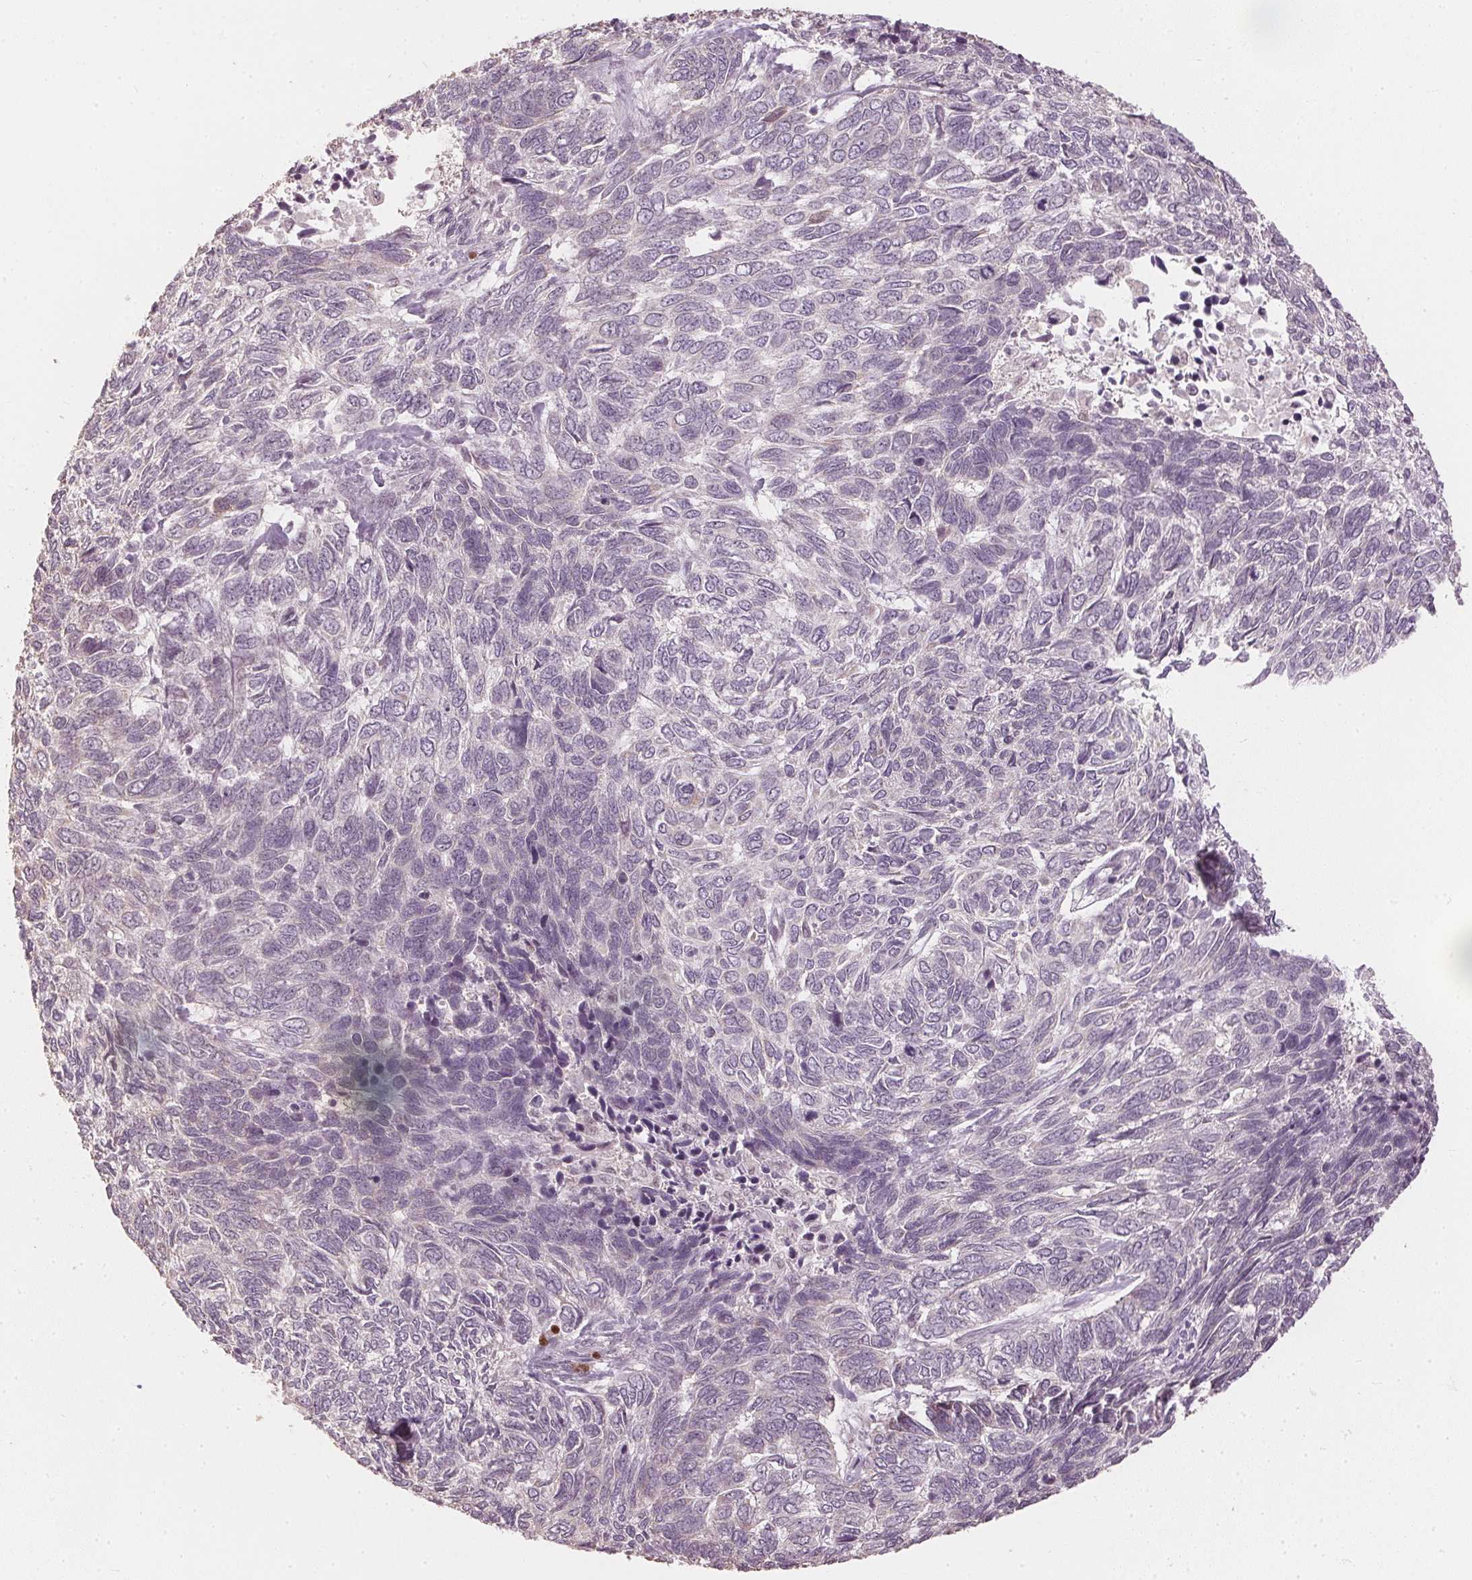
{"staining": {"intensity": "negative", "quantity": "none", "location": "none"}, "tissue": "skin cancer", "cell_type": "Tumor cells", "image_type": "cancer", "snomed": [{"axis": "morphology", "description": "Basal cell carcinoma"}, {"axis": "topography", "description": "Skin"}], "caption": "Immunohistochemical staining of skin cancer exhibits no significant positivity in tumor cells.", "gene": "SLC39A3", "patient": {"sex": "female", "age": 65}}